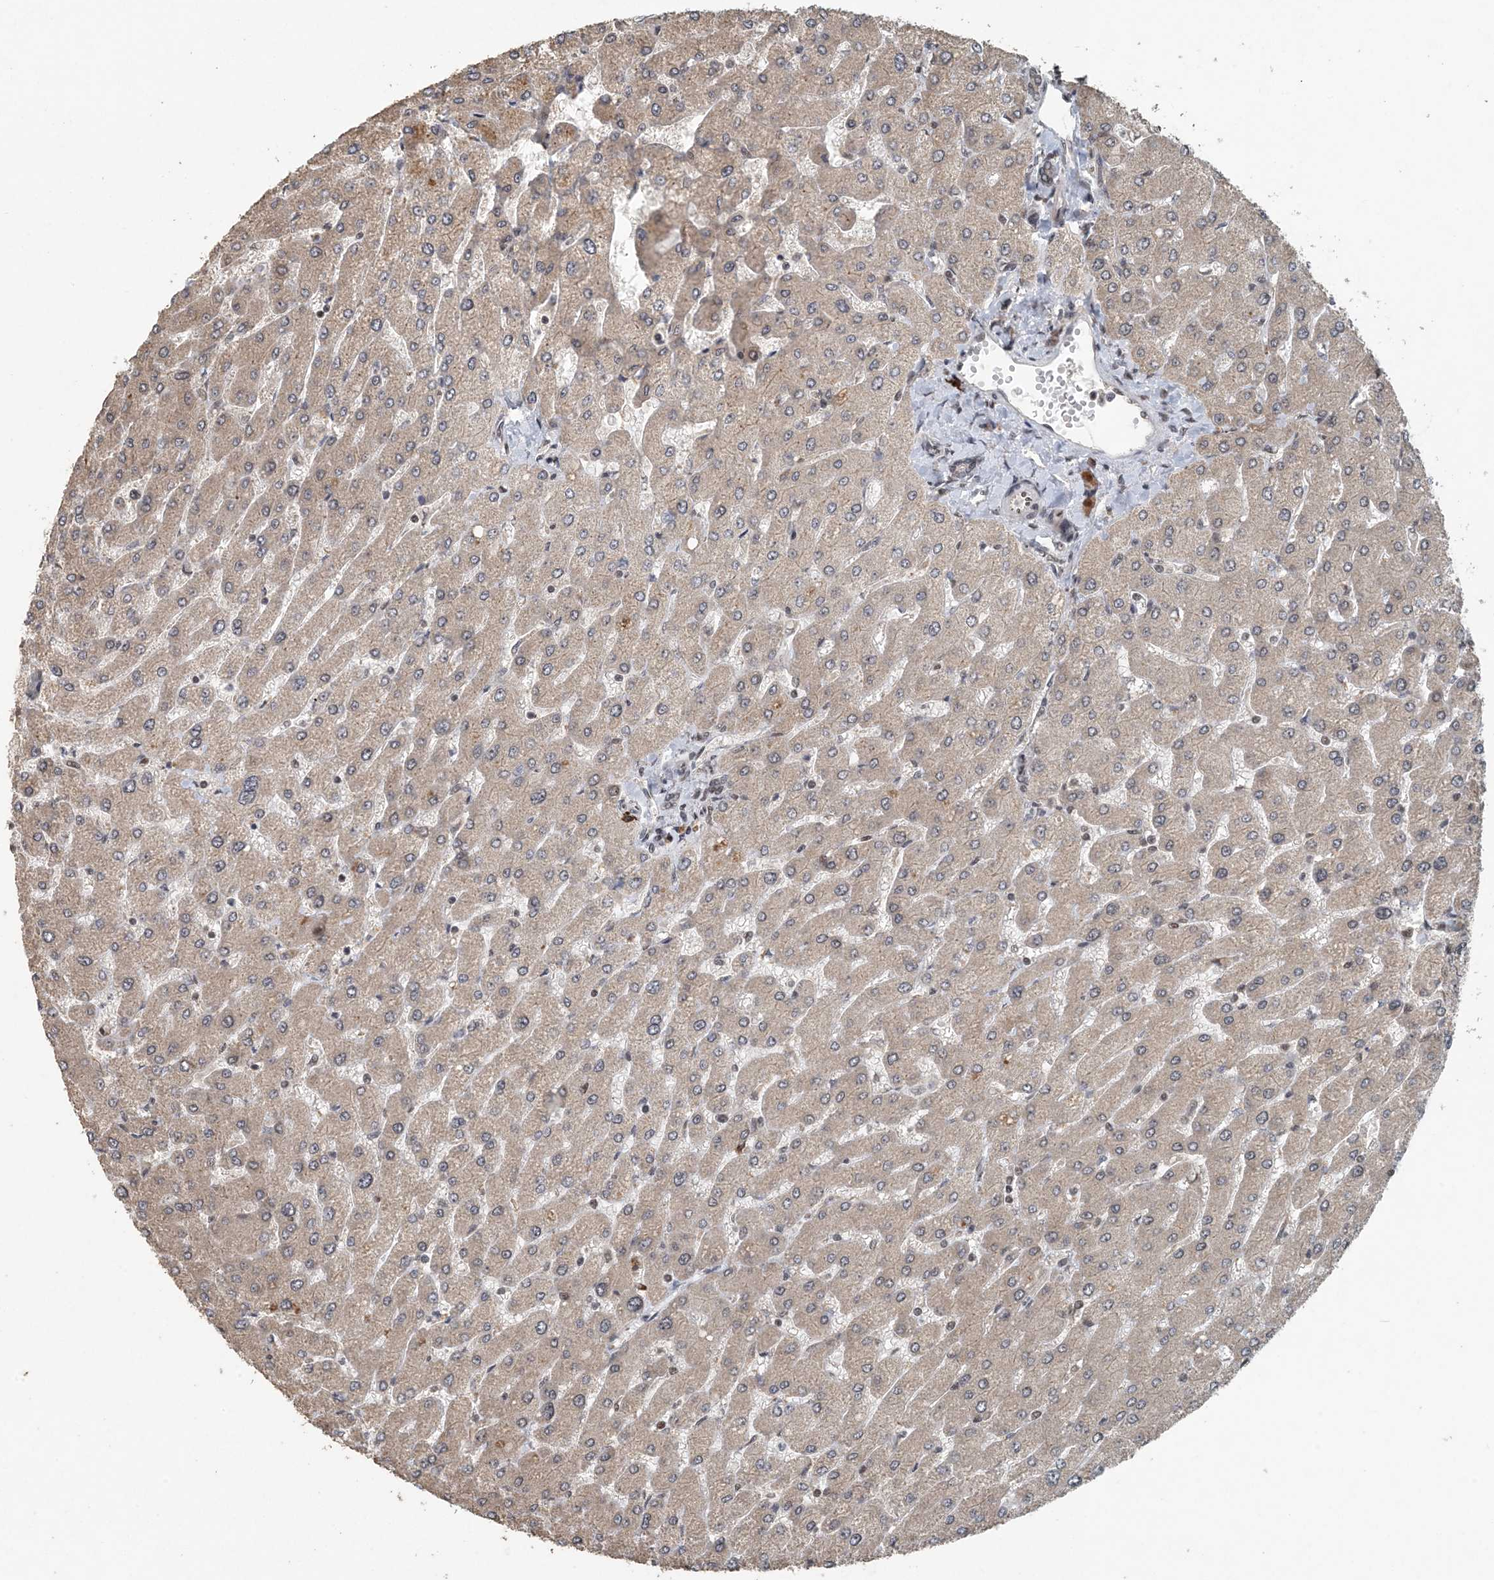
{"staining": {"intensity": "negative", "quantity": "none", "location": "none"}, "tissue": "liver", "cell_type": "Cholangiocytes", "image_type": "normal", "snomed": [{"axis": "morphology", "description": "Normal tissue, NOS"}, {"axis": "topography", "description": "Liver"}], "caption": "Immunohistochemistry (IHC) micrograph of benign liver stained for a protein (brown), which exhibits no positivity in cholangiocytes. (Immunohistochemistry (IHC), brightfield microscopy, high magnification).", "gene": "MBD2", "patient": {"sex": "male", "age": 55}}